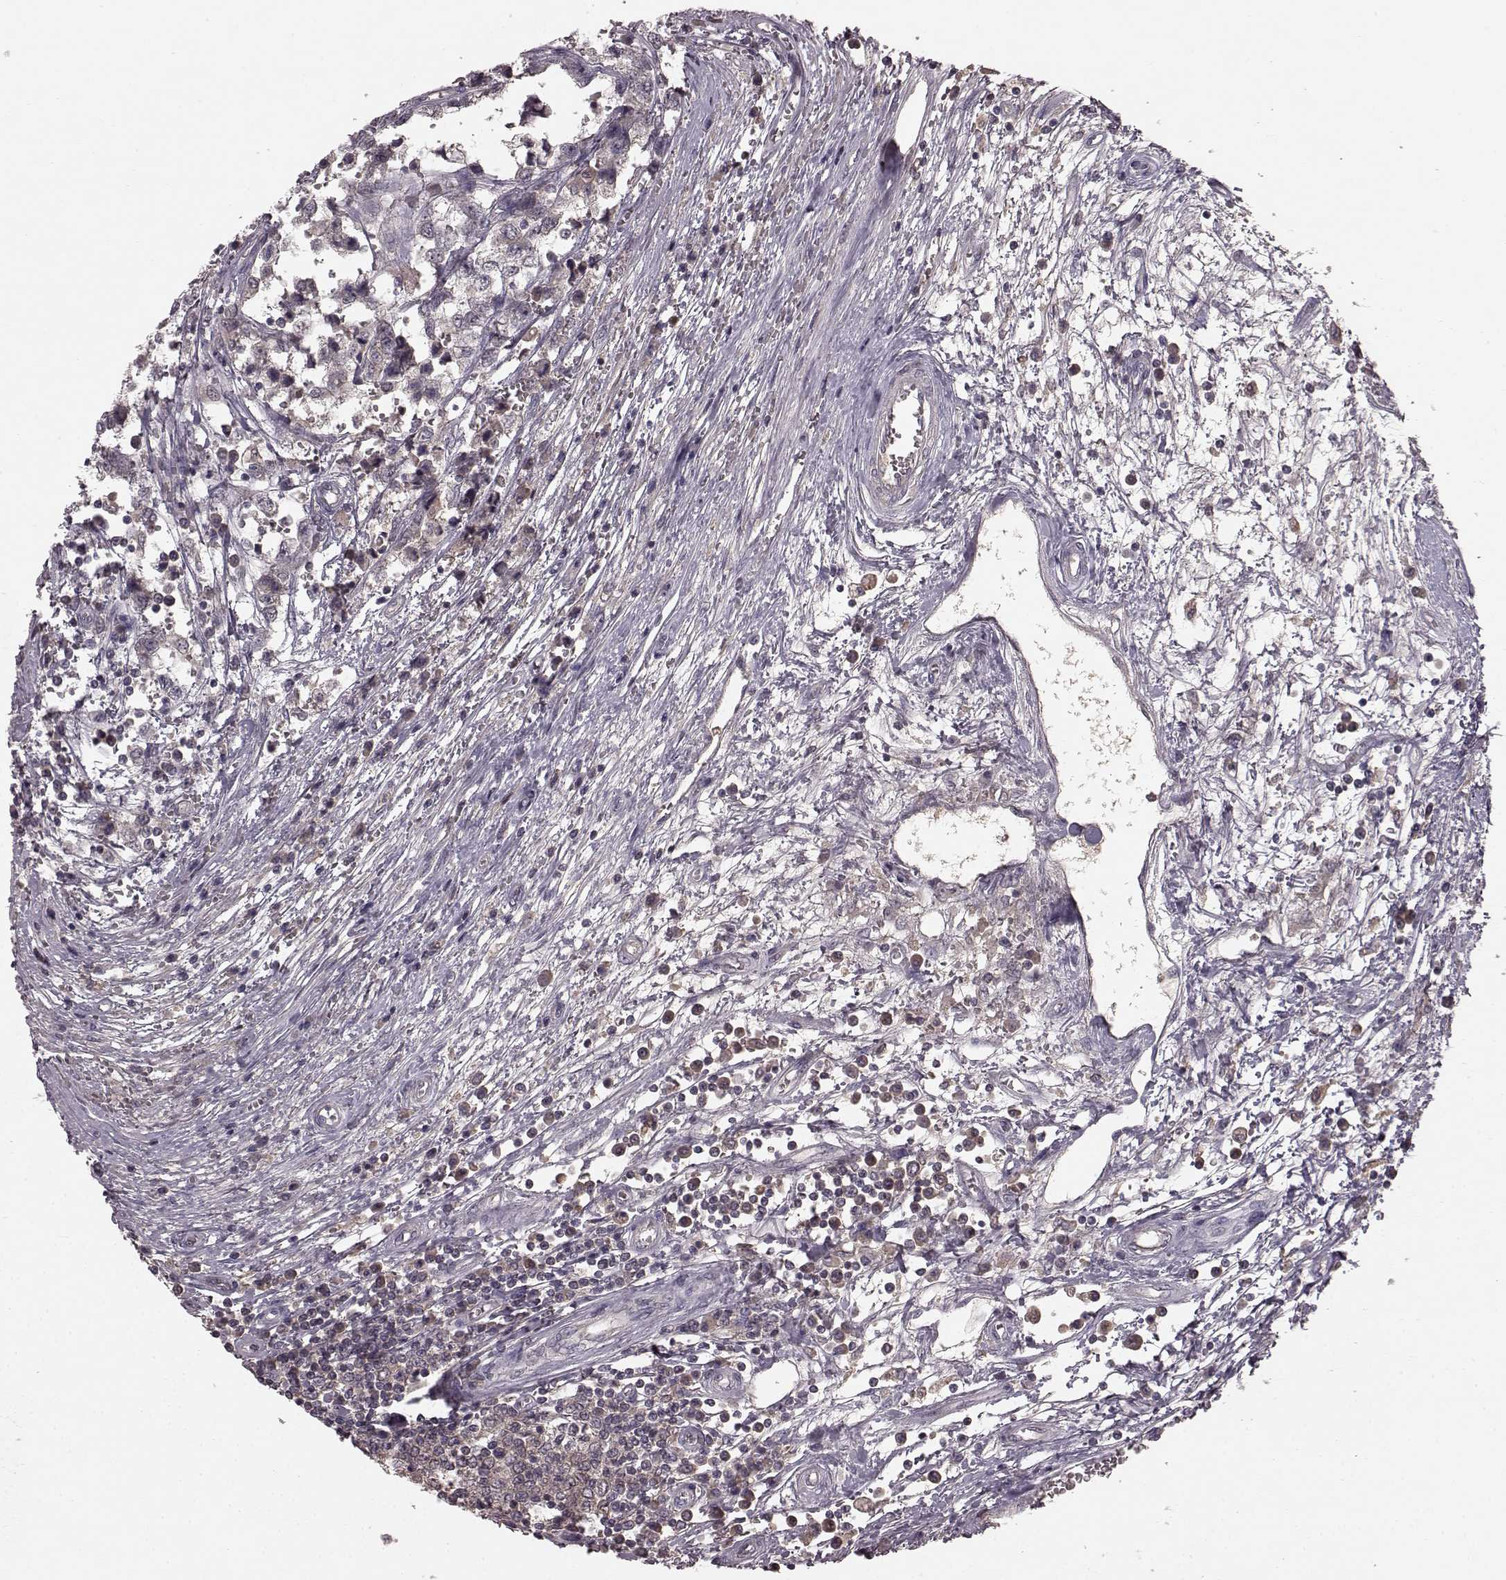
{"staining": {"intensity": "negative", "quantity": "none", "location": "none"}, "tissue": "testis cancer", "cell_type": "Tumor cells", "image_type": "cancer", "snomed": [{"axis": "morphology", "description": "Normal tissue, NOS"}, {"axis": "morphology", "description": "Seminoma, NOS"}, {"axis": "topography", "description": "Testis"}, {"axis": "topography", "description": "Epididymis"}], "caption": "A high-resolution micrograph shows immunohistochemistry (IHC) staining of testis cancer (seminoma), which displays no significant staining in tumor cells.", "gene": "SLC22A18", "patient": {"sex": "male", "age": 34}}